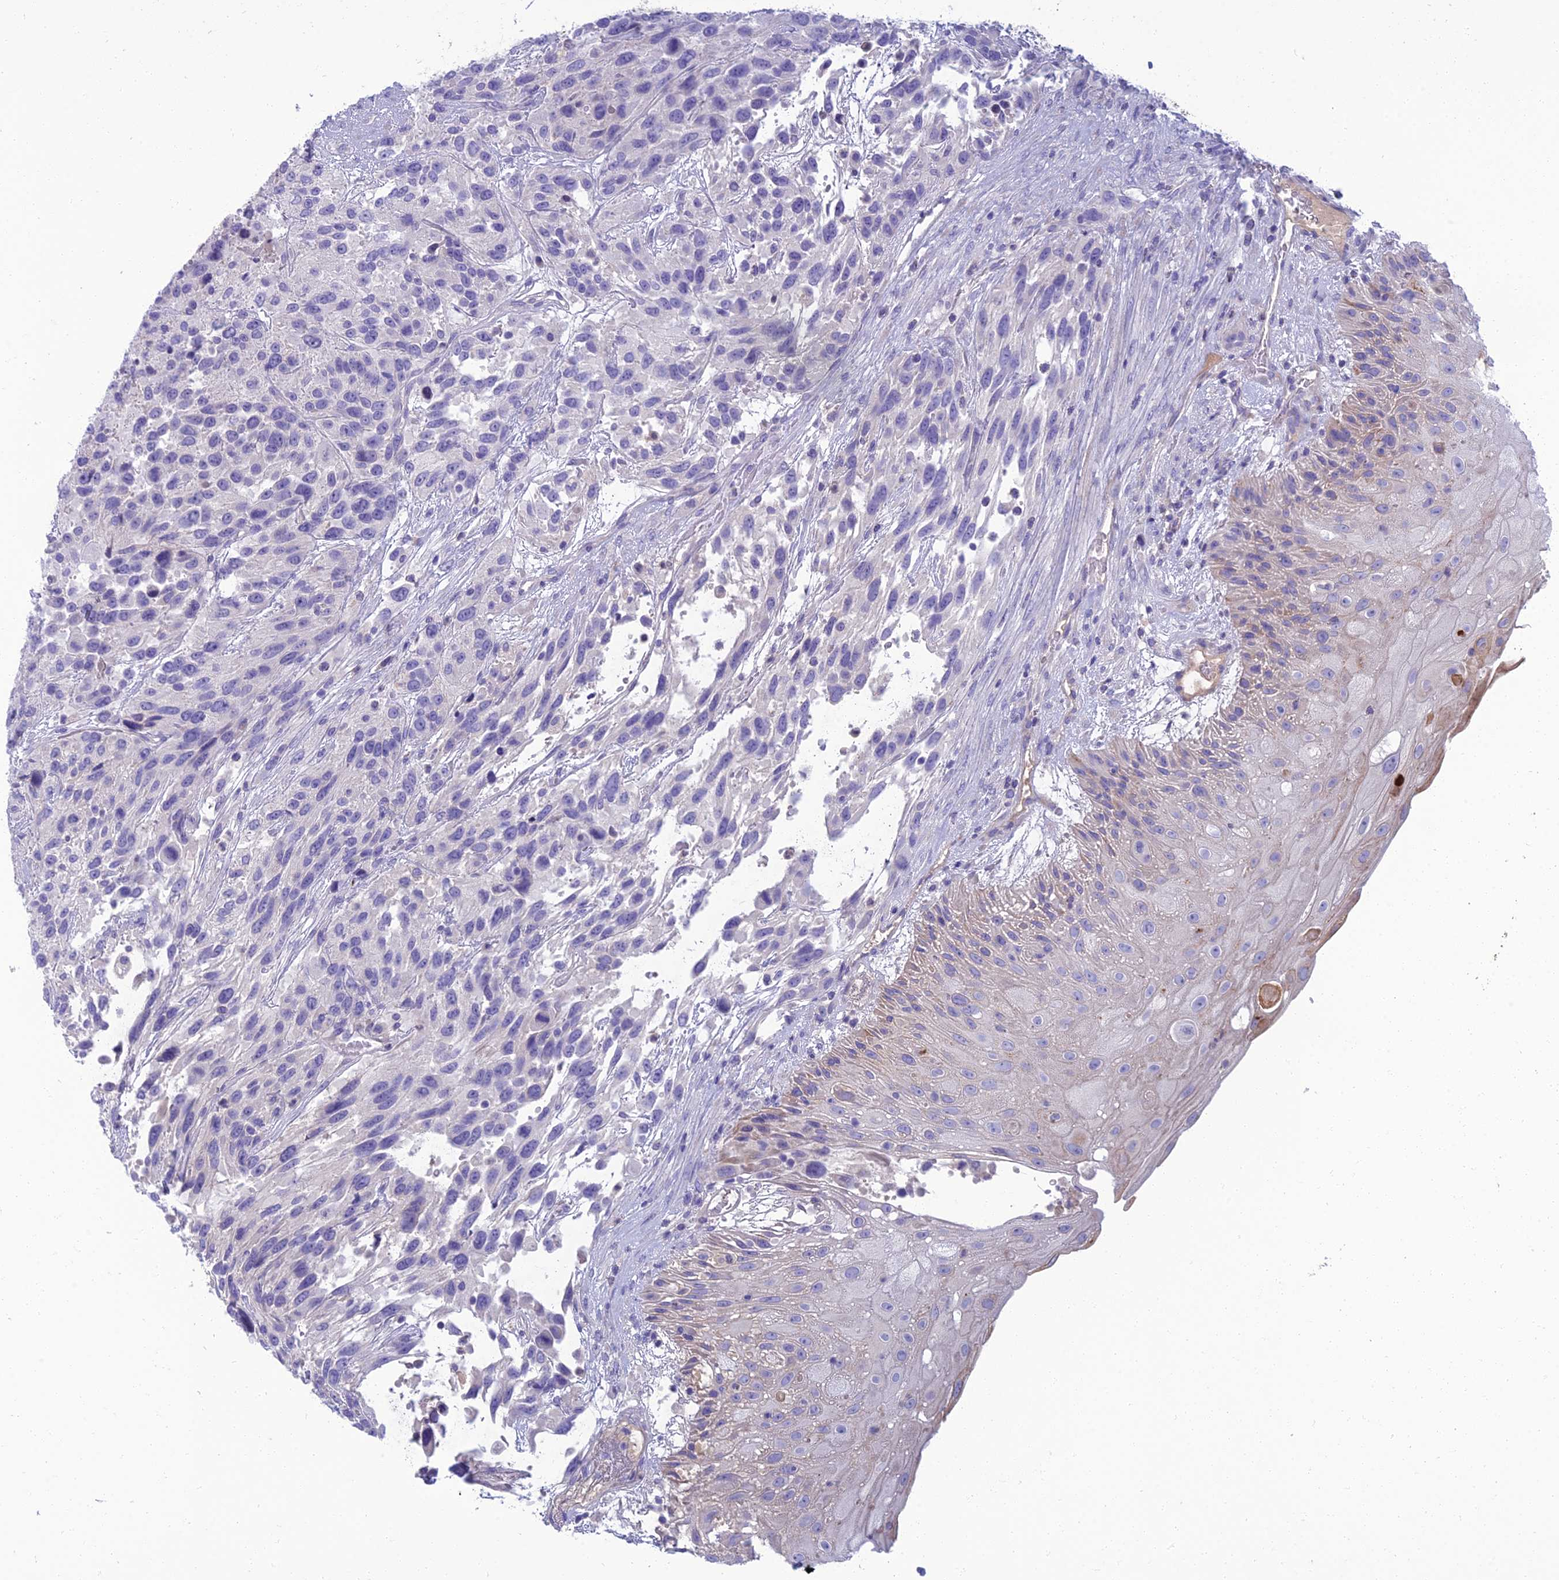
{"staining": {"intensity": "negative", "quantity": "none", "location": "none"}, "tissue": "urothelial cancer", "cell_type": "Tumor cells", "image_type": "cancer", "snomed": [{"axis": "morphology", "description": "Urothelial carcinoma, High grade"}, {"axis": "topography", "description": "Urinary bladder"}], "caption": "IHC of human urothelial cancer exhibits no expression in tumor cells.", "gene": "SPTLC3", "patient": {"sex": "female", "age": 70}}